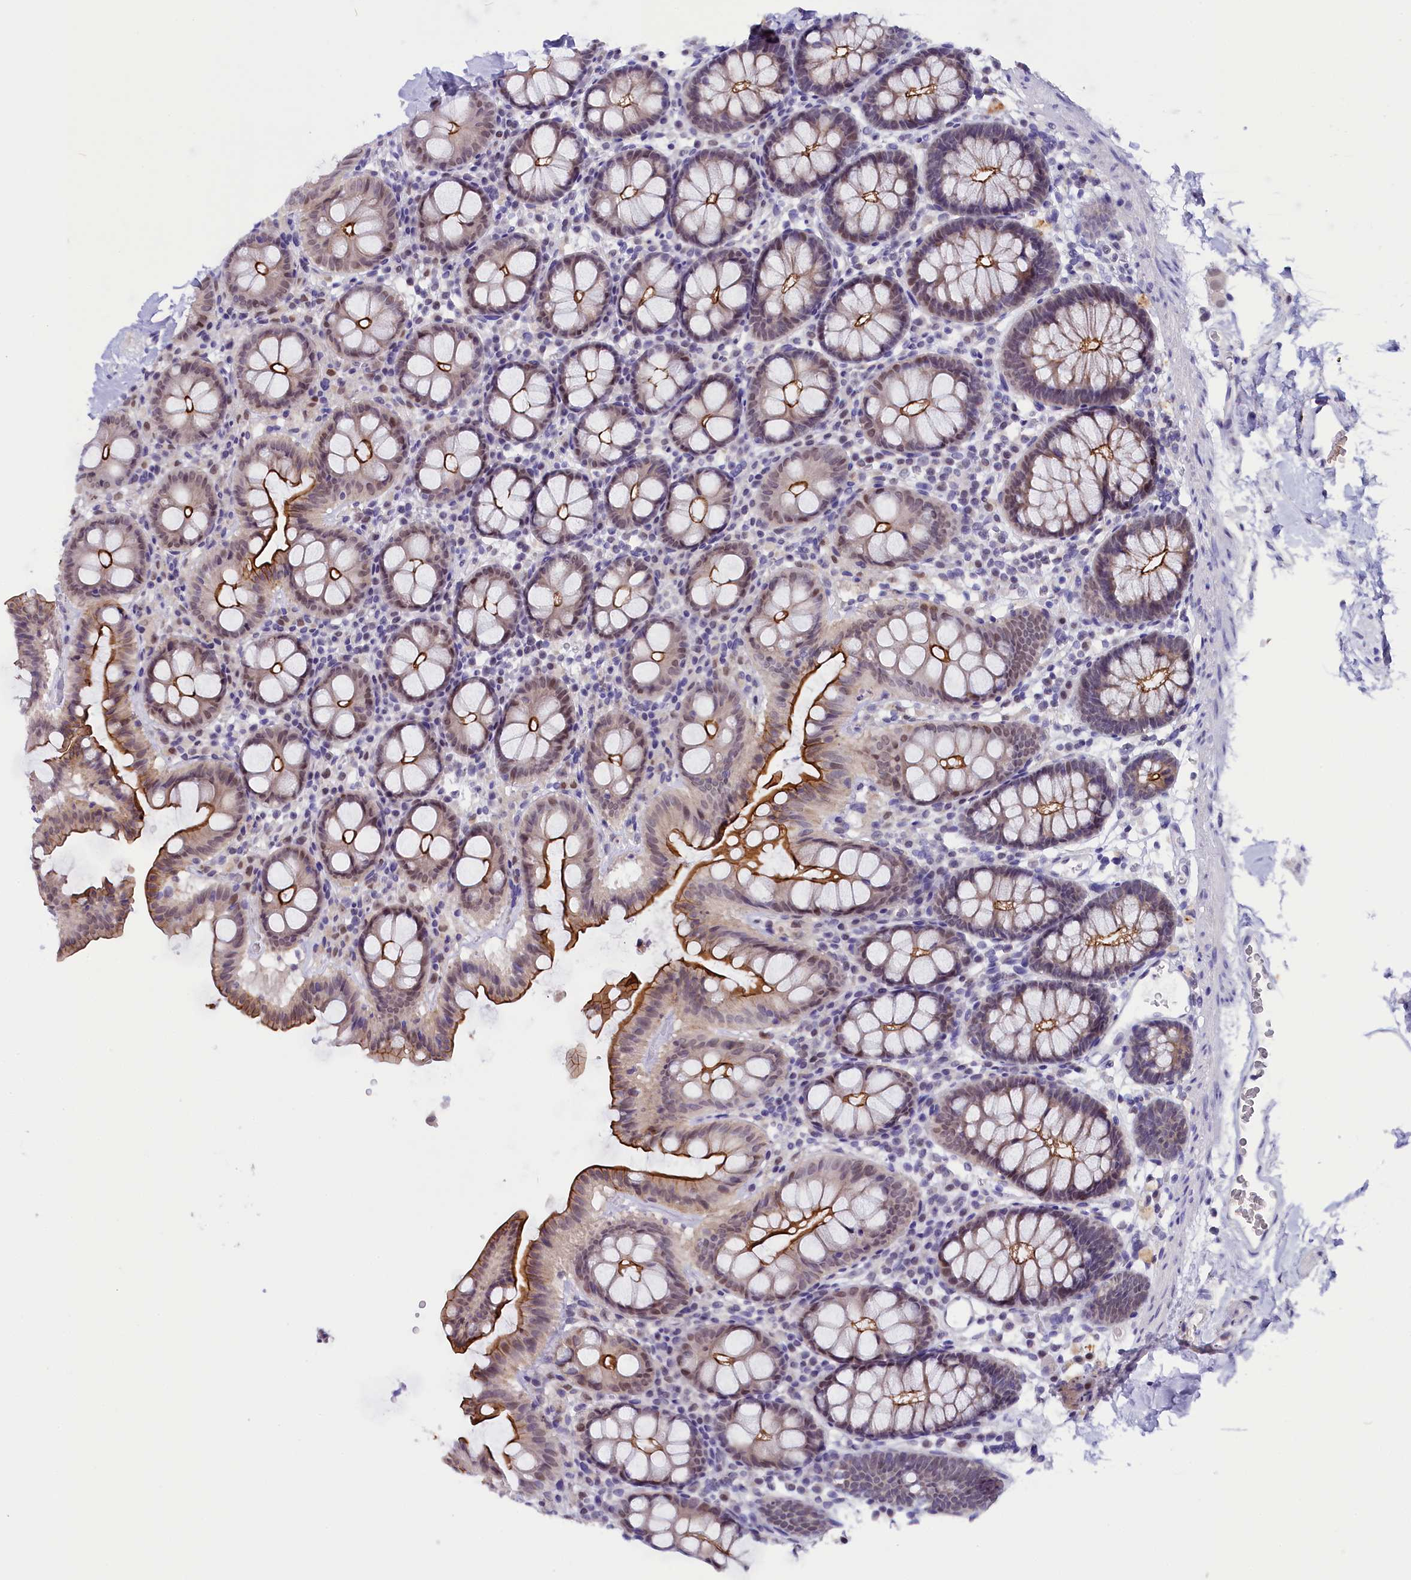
{"staining": {"intensity": "negative", "quantity": "none", "location": "none"}, "tissue": "colon", "cell_type": "Endothelial cells", "image_type": "normal", "snomed": [{"axis": "morphology", "description": "Normal tissue, NOS"}, {"axis": "topography", "description": "Colon"}], "caption": "This is an immunohistochemistry (IHC) micrograph of unremarkable colon. There is no positivity in endothelial cells.", "gene": "OSGEP", "patient": {"sex": "male", "age": 75}}